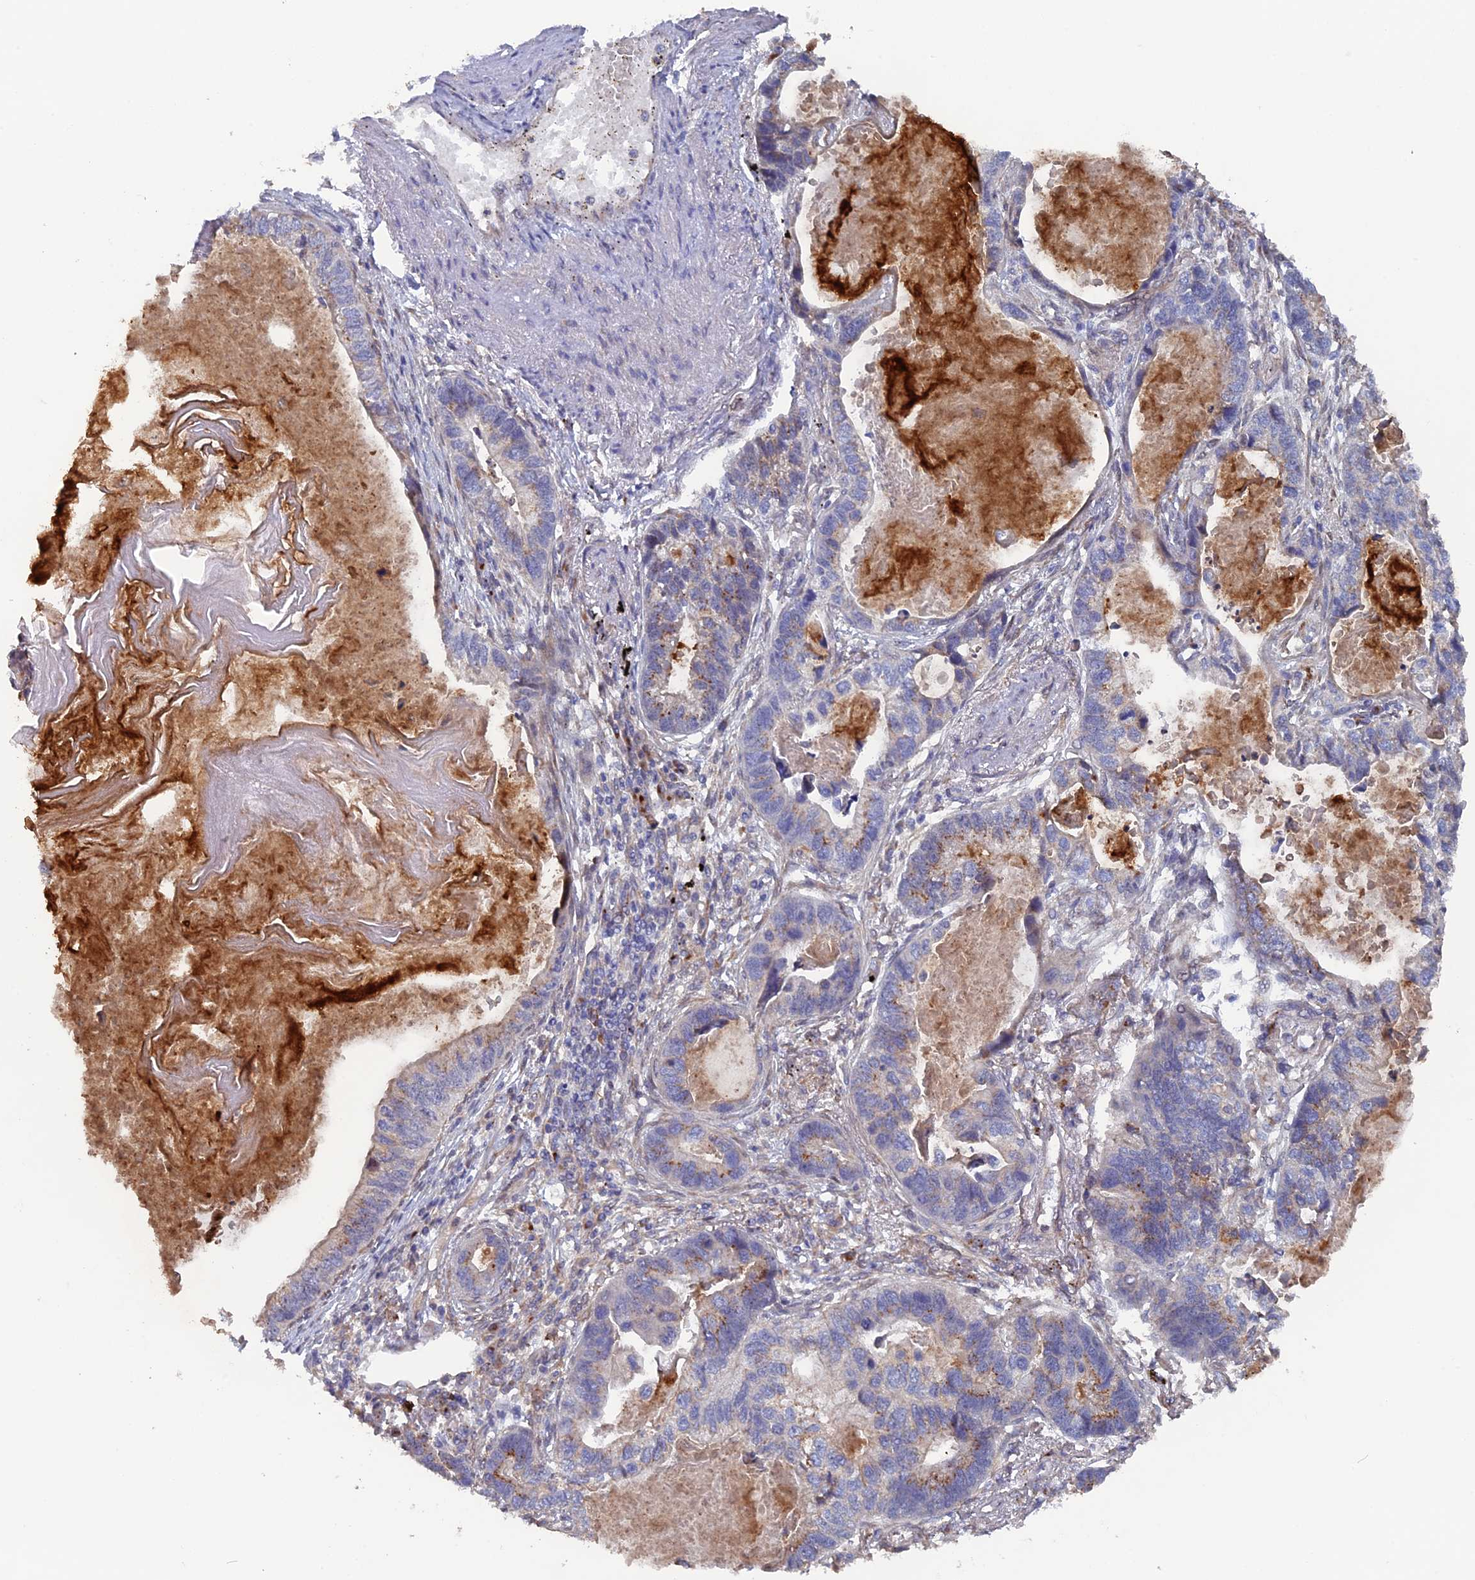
{"staining": {"intensity": "weak", "quantity": "<25%", "location": "cytoplasmic/membranous"}, "tissue": "lung cancer", "cell_type": "Tumor cells", "image_type": "cancer", "snomed": [{"axis": "morphology", "description": "Adenocarcinoma, NOS"}, {"axis": "topography", "description": "Lung"}], "caption": "IHC photomicrograph of lung adenocarcinoma stained for a protein (brown), which displays no staining in tumor cells.", "gene": "VPS37C", "patient": {"sex": "male", "age": 67}}